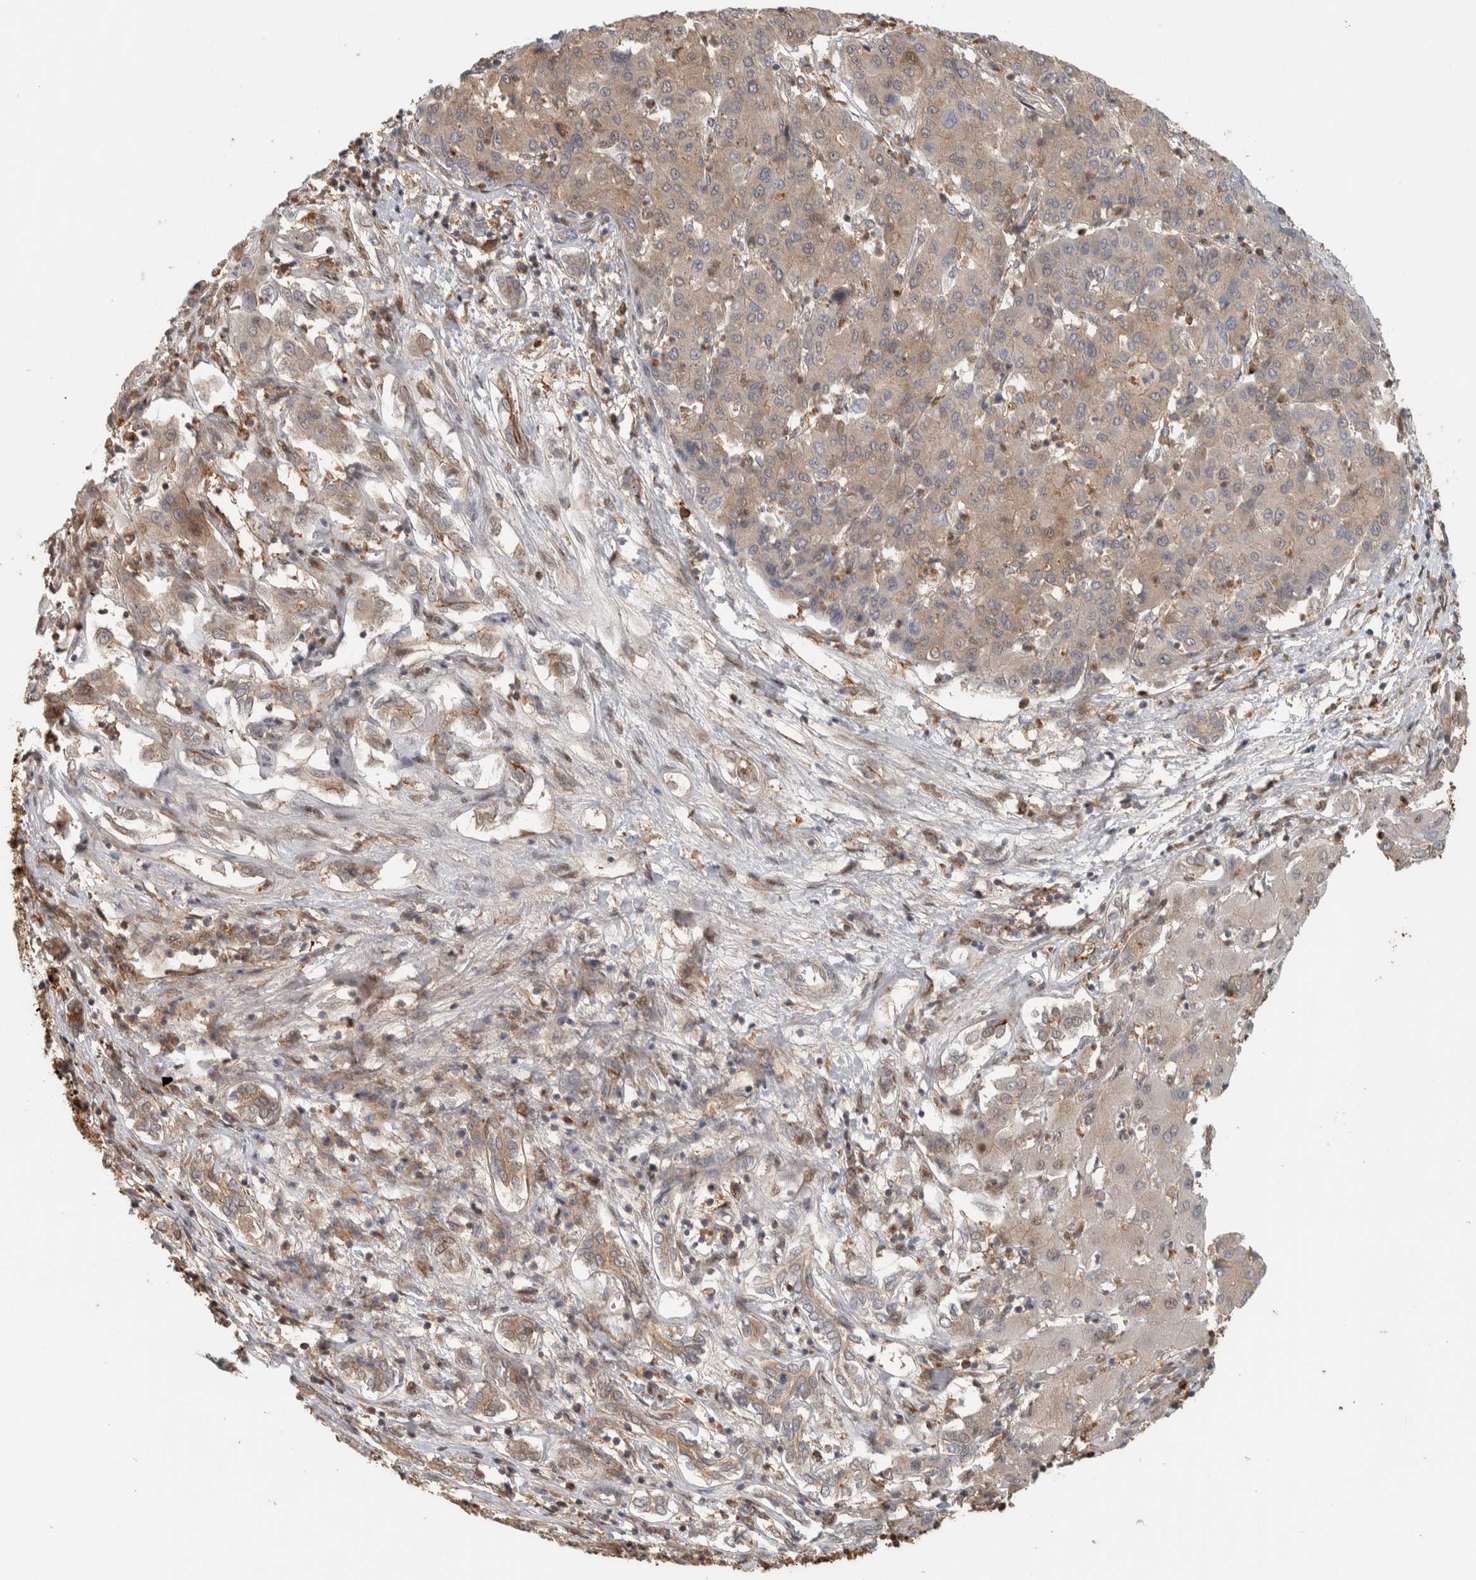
{"staining": {"intensity": "weak", "quantity": "<25%", "location": "cytoplasmic/membranous"}, "tissue": "liver cancer", "cell_type": "Tumor cells", "image_type": "cancer", "snomed": [{"axis": "morphology", "description": "Carcinoma, Hepatocellular, NOS"}, {"axis": "topography", "description": "Liver"}], "caption": "Immunohistochemistry micrograph of neoplastic tissue: hepatocellular carcinoma (liver) stained with DAB reveals no significant protein staining in tumor cells.", "gene": "CNTROB", "patient": {"sex": "male", "age": 65}}